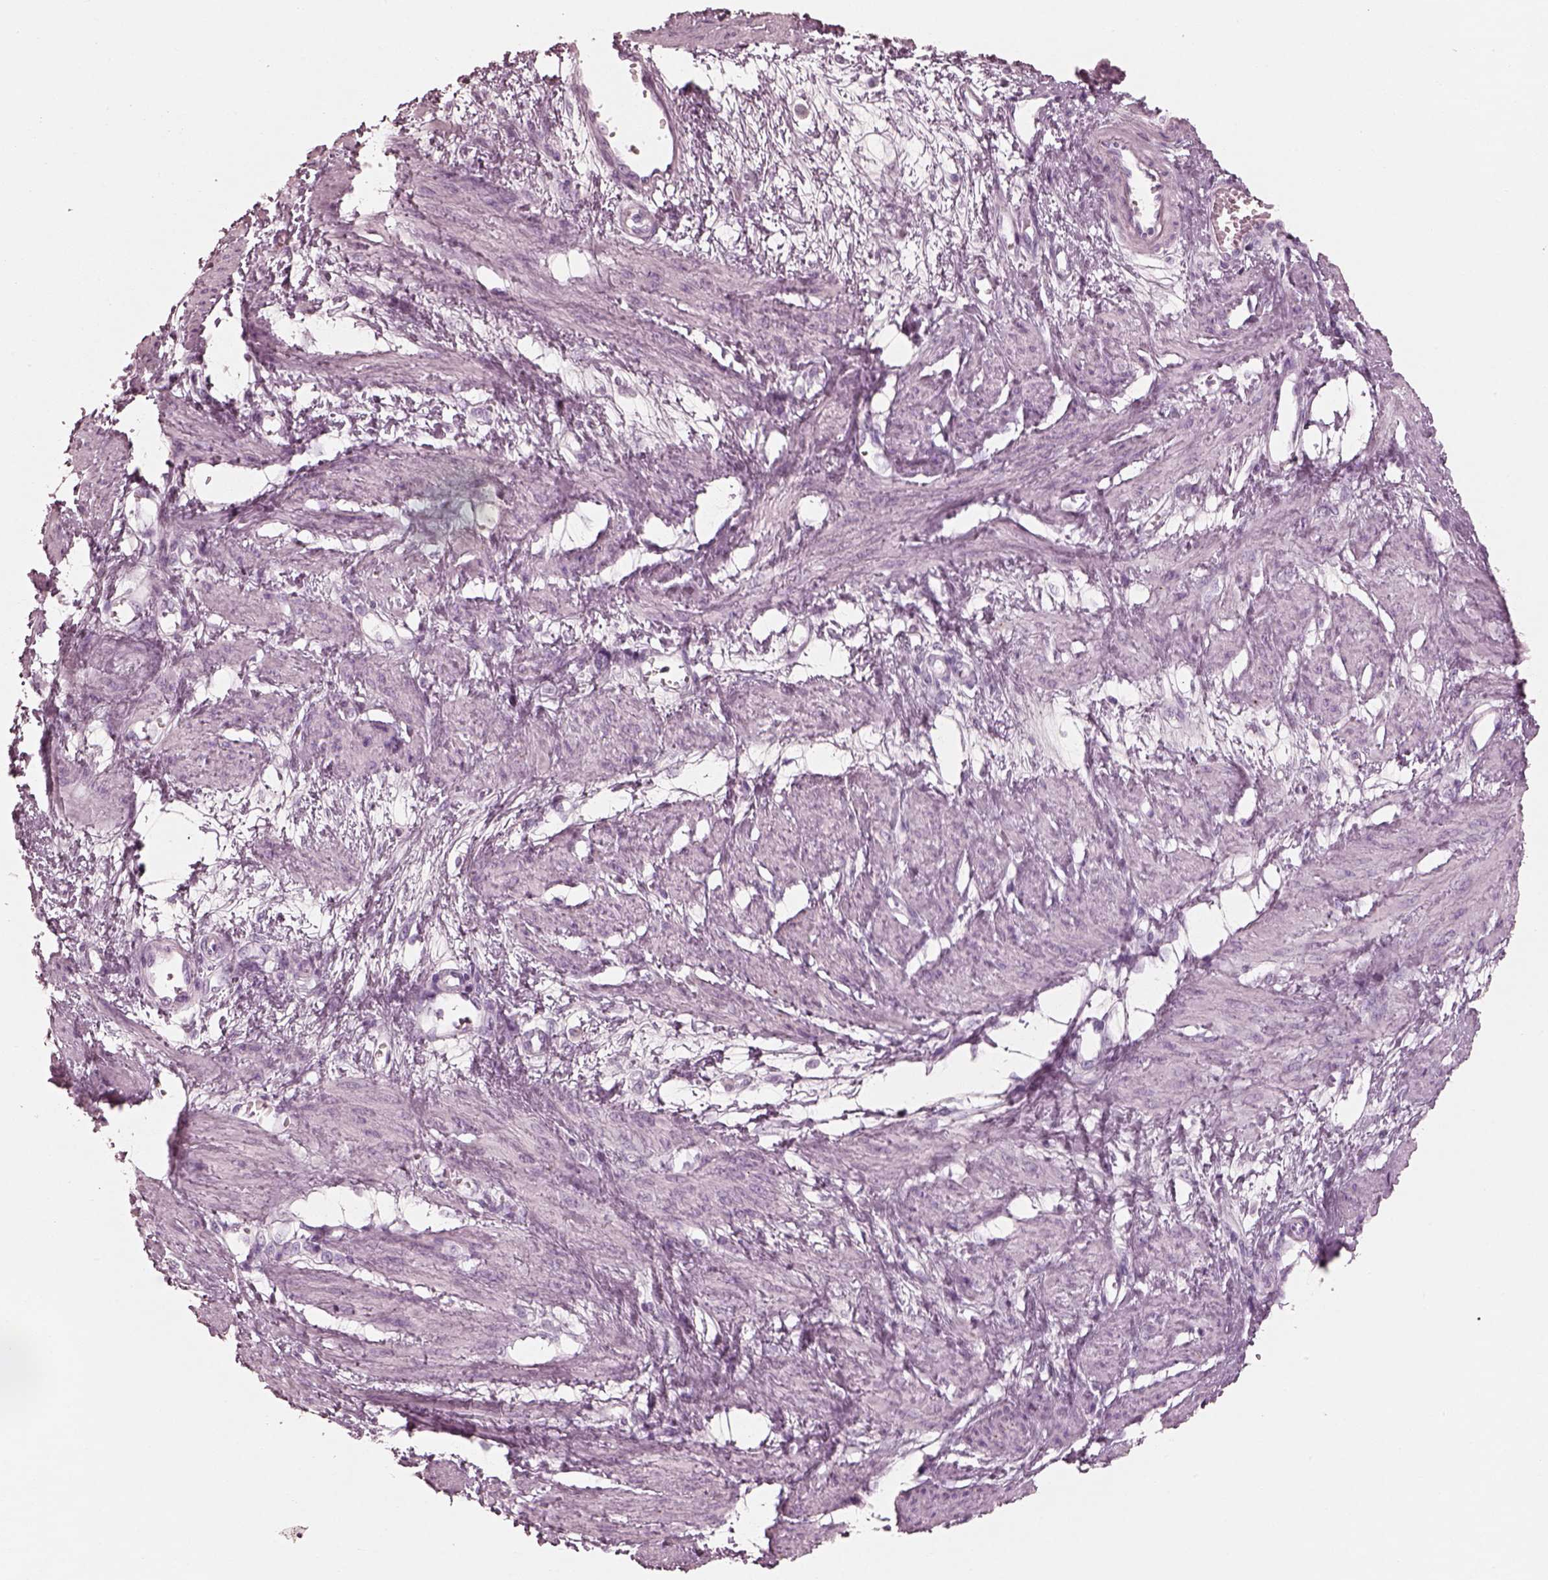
{"staining": {"intensity": "negative", "quantity": "none", "location": "none"}, "tissue": "smooth muscle", "cell_type": "Smooth muscle cells", "image_type": "normal", "snomed": [{"axis": "morphology", "description": "Normal tissue, NOS"}, {"axis": "topography", "description": "Smooth muscle"}, {"axis": "topography", "description": "Uterus"}], "caption": "Smooth muscle cells are negative for protein expression in benign human smooth muscle. (DAB (3,3'-diaminobenzidine) immunohistochemistry with hematoxylin counter stain).", "gene": "PON3", "patient": {"sex": "female", "age": 39}}